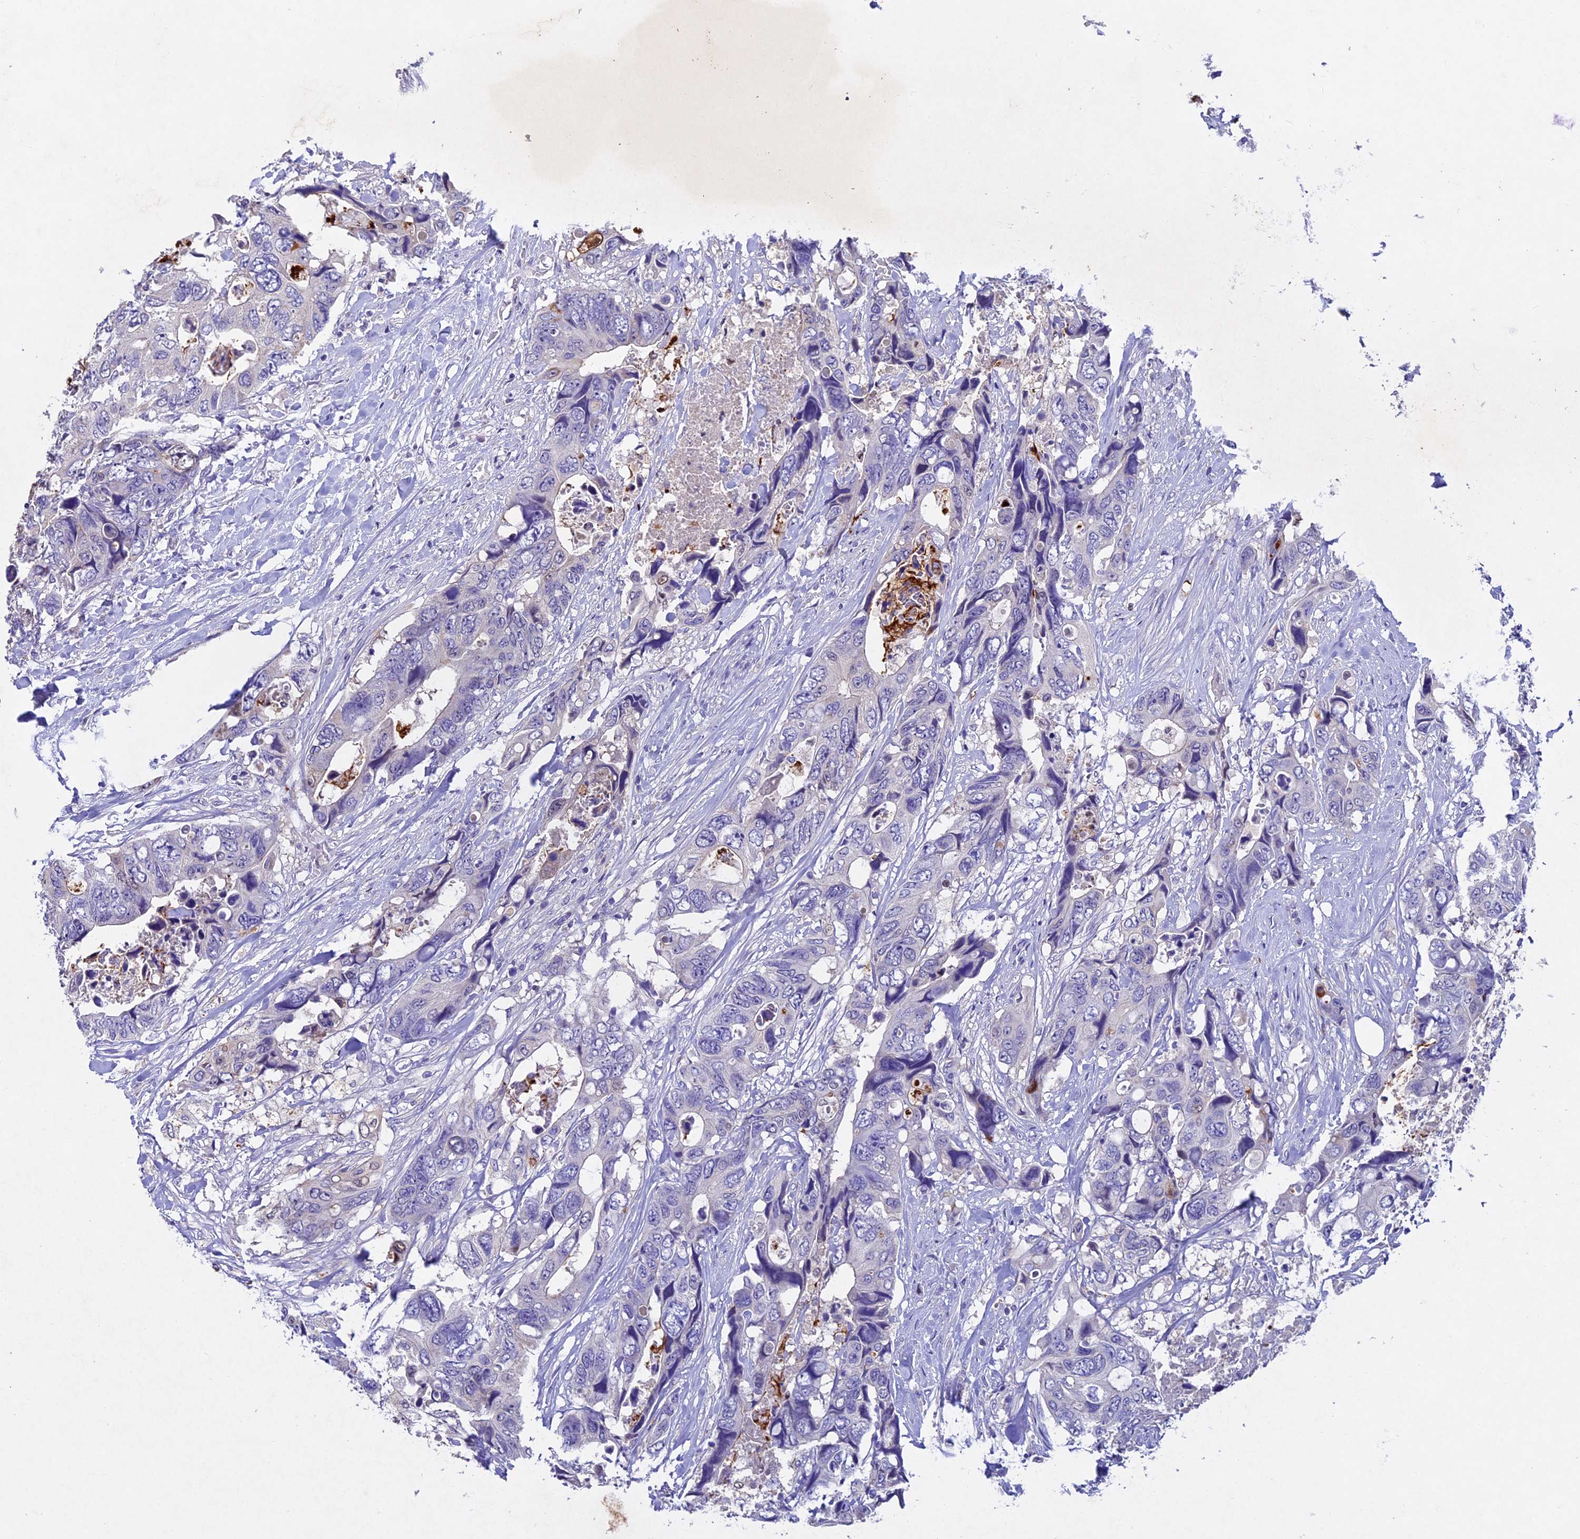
{"staining": {"intensity": "negative", "quantity": "none", "location": "none"}, "tissue": "colorectal cancer", "cell_type": "Tumor cells", "image_type": "cancer", "snomed": [{"axis": "morphology", "description": "Adenocarcinoma, NOS"}, {"axis": "topography", "description": "Rectum"}], "caption": "This is an immunohistochemistry (IHC) photomicrograph of colorectal adenocarcinoma. There is no staining in tumor cells.", "gene": "TGDS", "patient": {"sex": "male", "age": 57}}